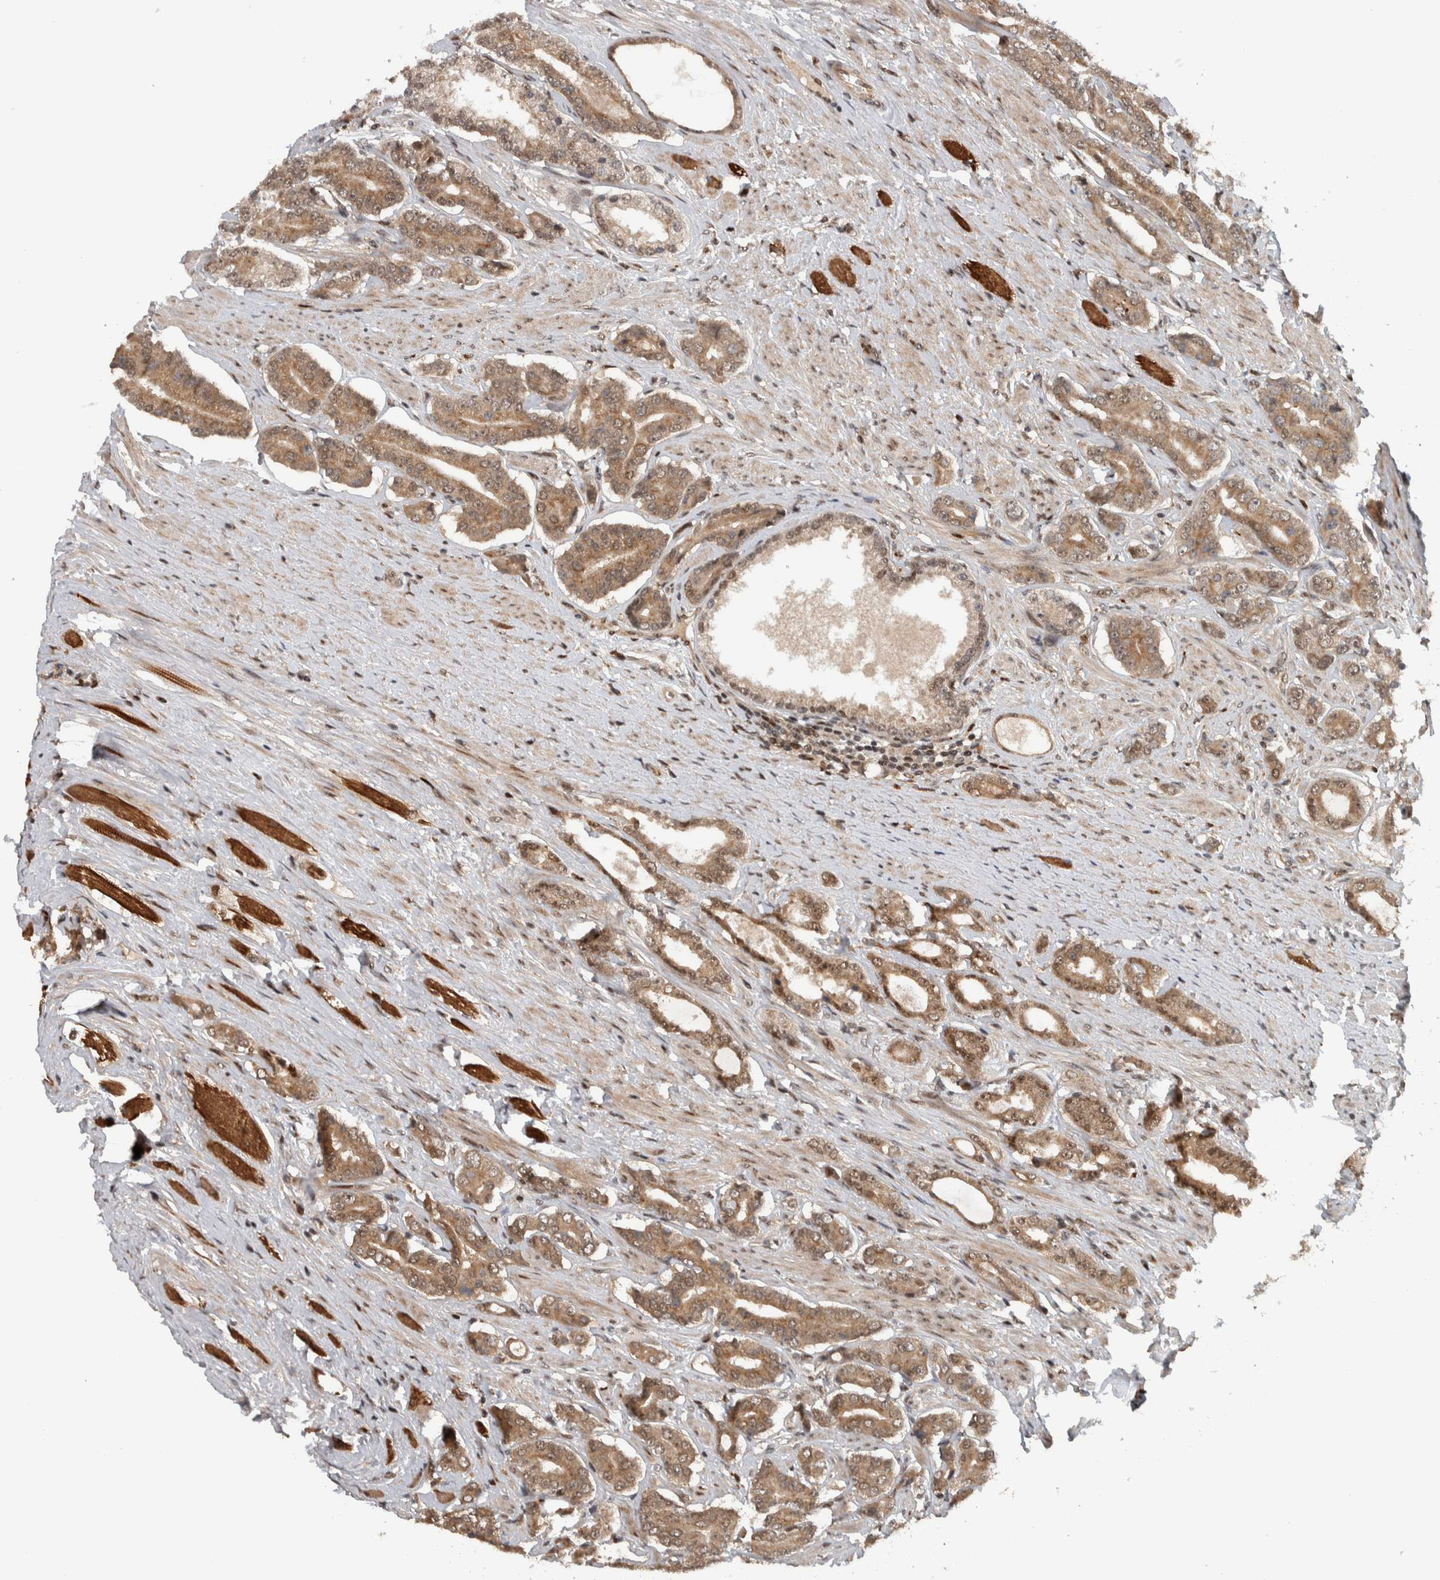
{"staining": {"intensity": "moderate", "quantity": ">75%", "location": "cytoplasmic/membranous,nuclear"}, "tissue": "prostate cancer", "cell_type": "Tumor cells", "image_type": "cancer", "snomed": [{"axis": "morphology", "description": "Adenocarcinoma, High grade"}, {"axis": "topography", "description": "Prostate"}], "caption": "This micrograph exhibits immunohistochemistry staining of human high-grade adenocarcinoma (prostate), with medium moderate cytoplasmic/membranous and nuclear staining in about >75% of tumor cells.", "gene": "RPS6KA4", "patient": {"sex": "male", "age": 71}}